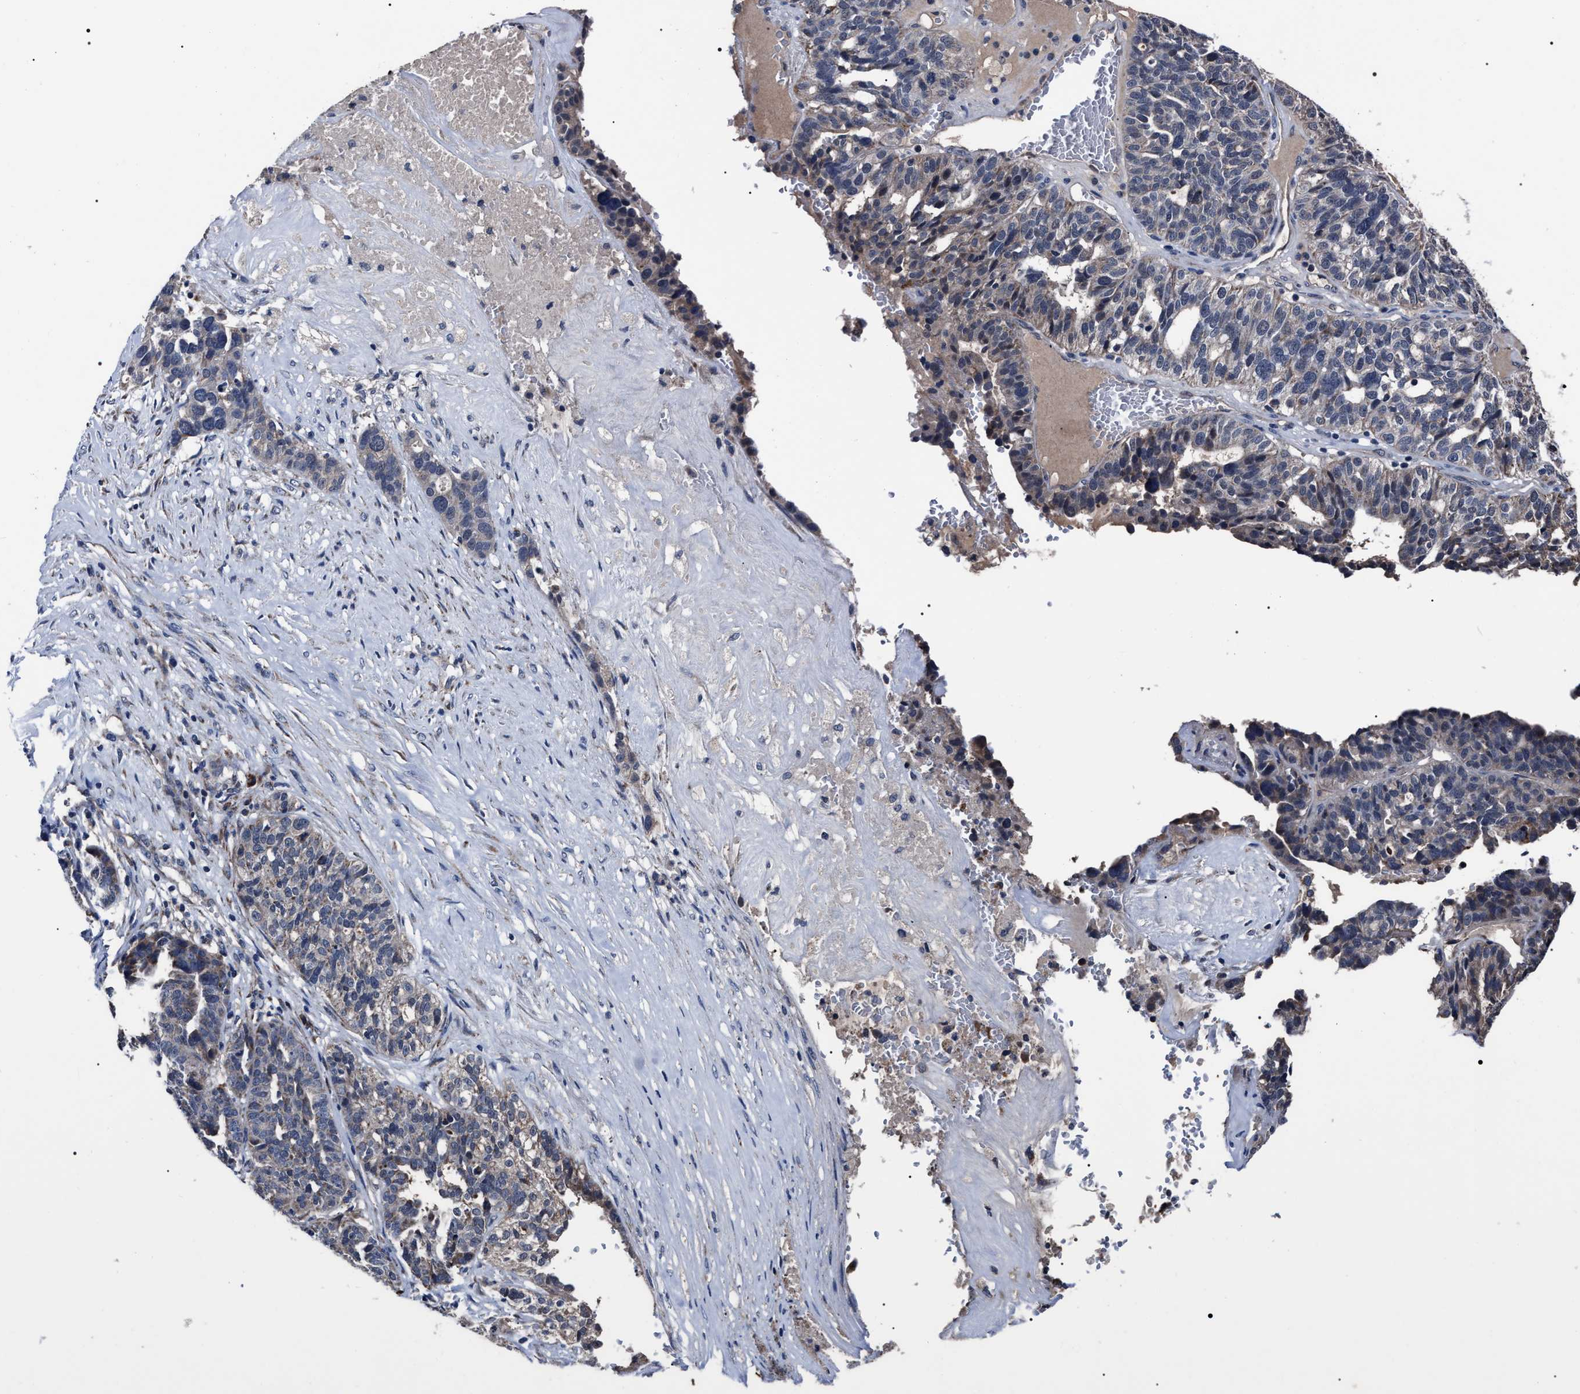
{"staining": {"intensity": "negative", "quantity": "none", "location": "none"}, "tissue": "ovarian cancer", "cell_type": "Tumor cells", "image_type": "cancer", "snomed": [{"axis": "morphology", "description": "Cystadenocarcinoma, serous, NOS"}, {"axis": "topography", "description": "Ovary"}], "caption": "Tumor cells are negative for brown protein staining in ovarian cancer. (Stains: DAB immunohistochemistry (IHC) with hematoxylin counter stain, Microscopy: brightfield microscopy at high magnification).", "gene": "MACC1", "patient": {"sex": "female", "age": 59}}